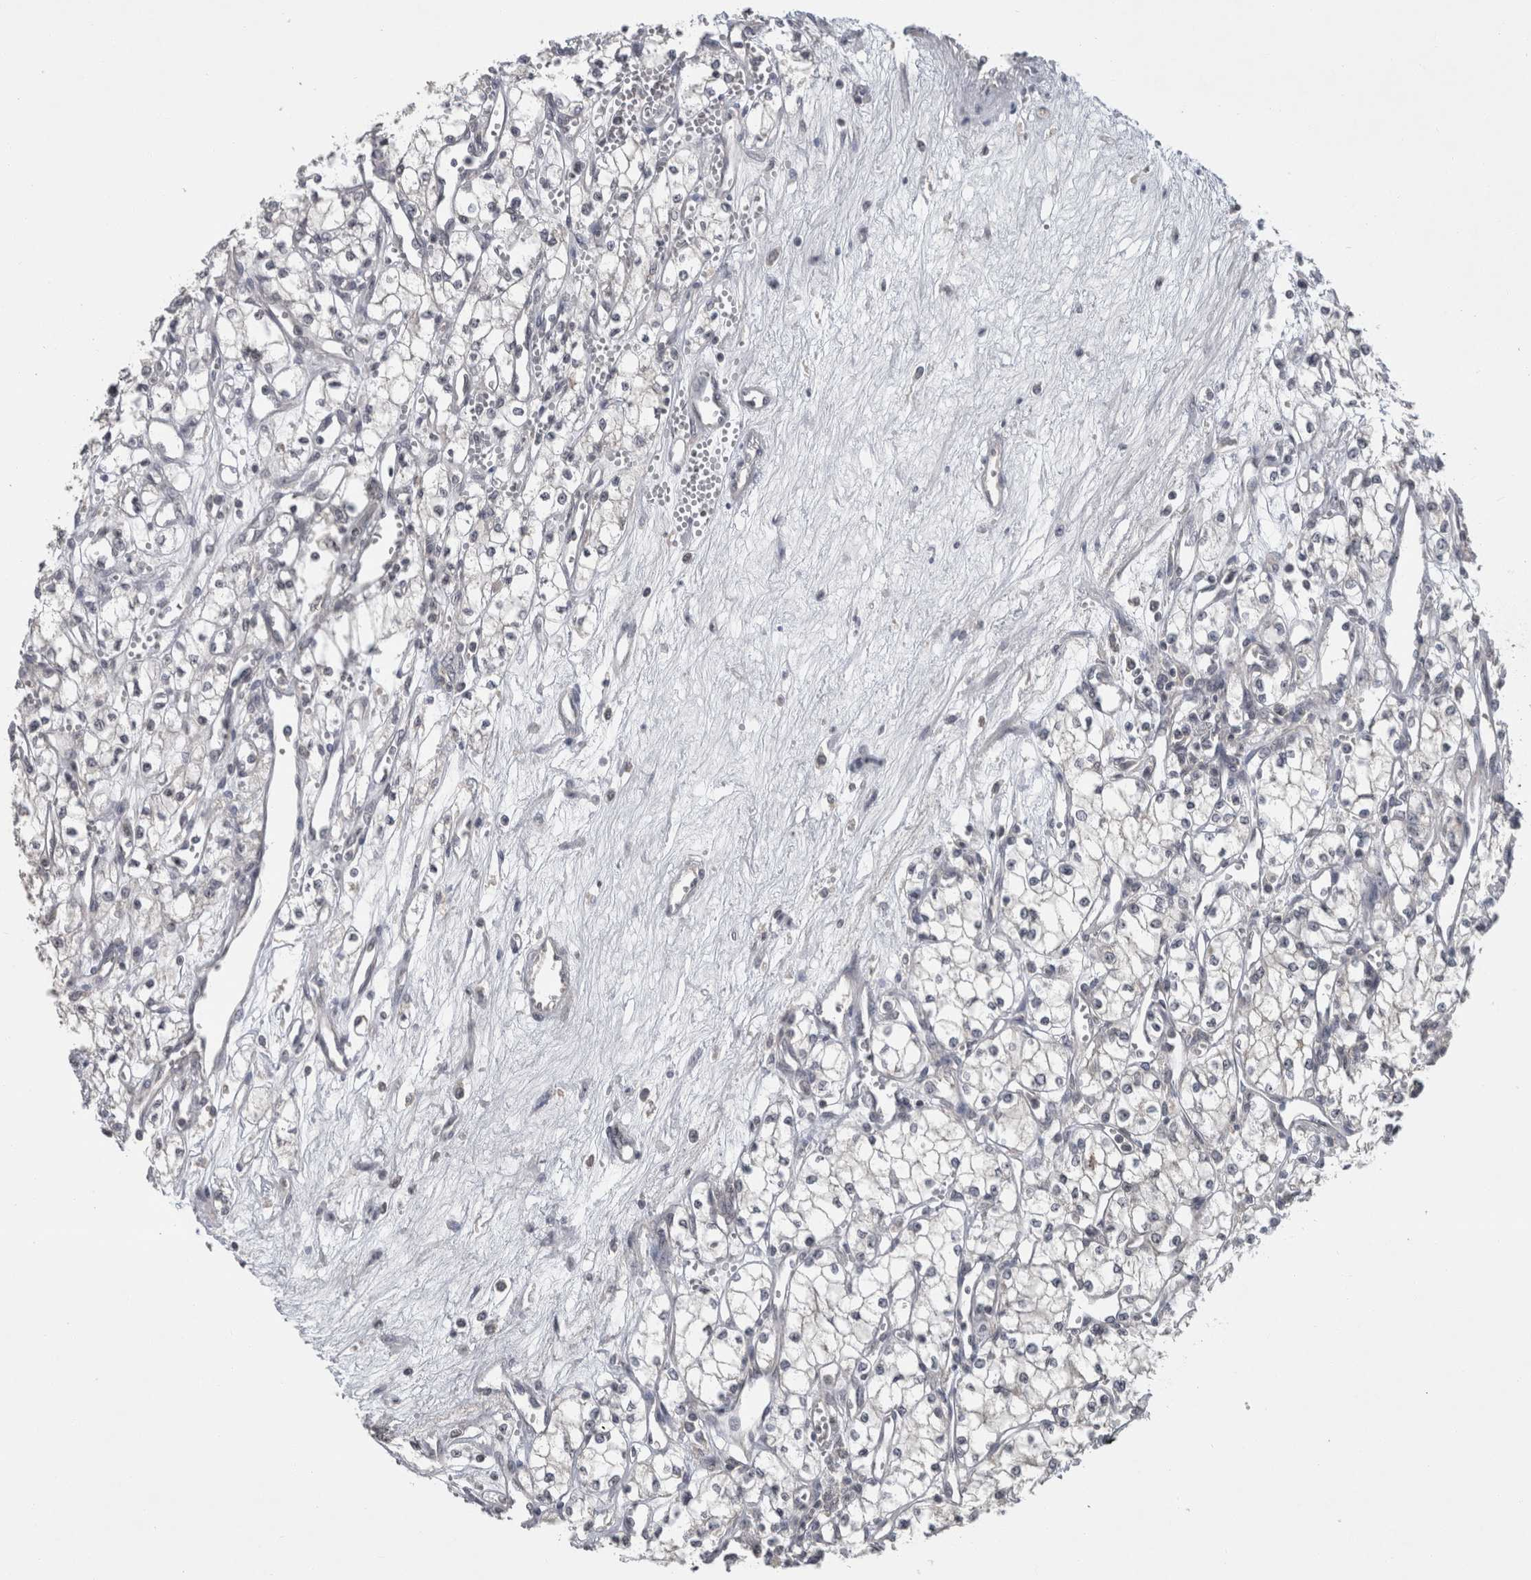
{"staining": {"intensity": "negative", "quantity": "none", "location": "none"}, "tissue": "renal cancer", "cell_type": "Tumor cells", "image_type": "cancer", "snomed": [{"axis": "morphology", "description": "Adenocarcinoma, NOS"}, {"axis": "topography", "description": "Kidney"}], "caption": "IHC of human renal adenocarcinoma exhibits no positivity in tumor cells. Nuclei are stained in blue.", "gene": "RBM28", "patient": {"sex": "male", "age": 59}}